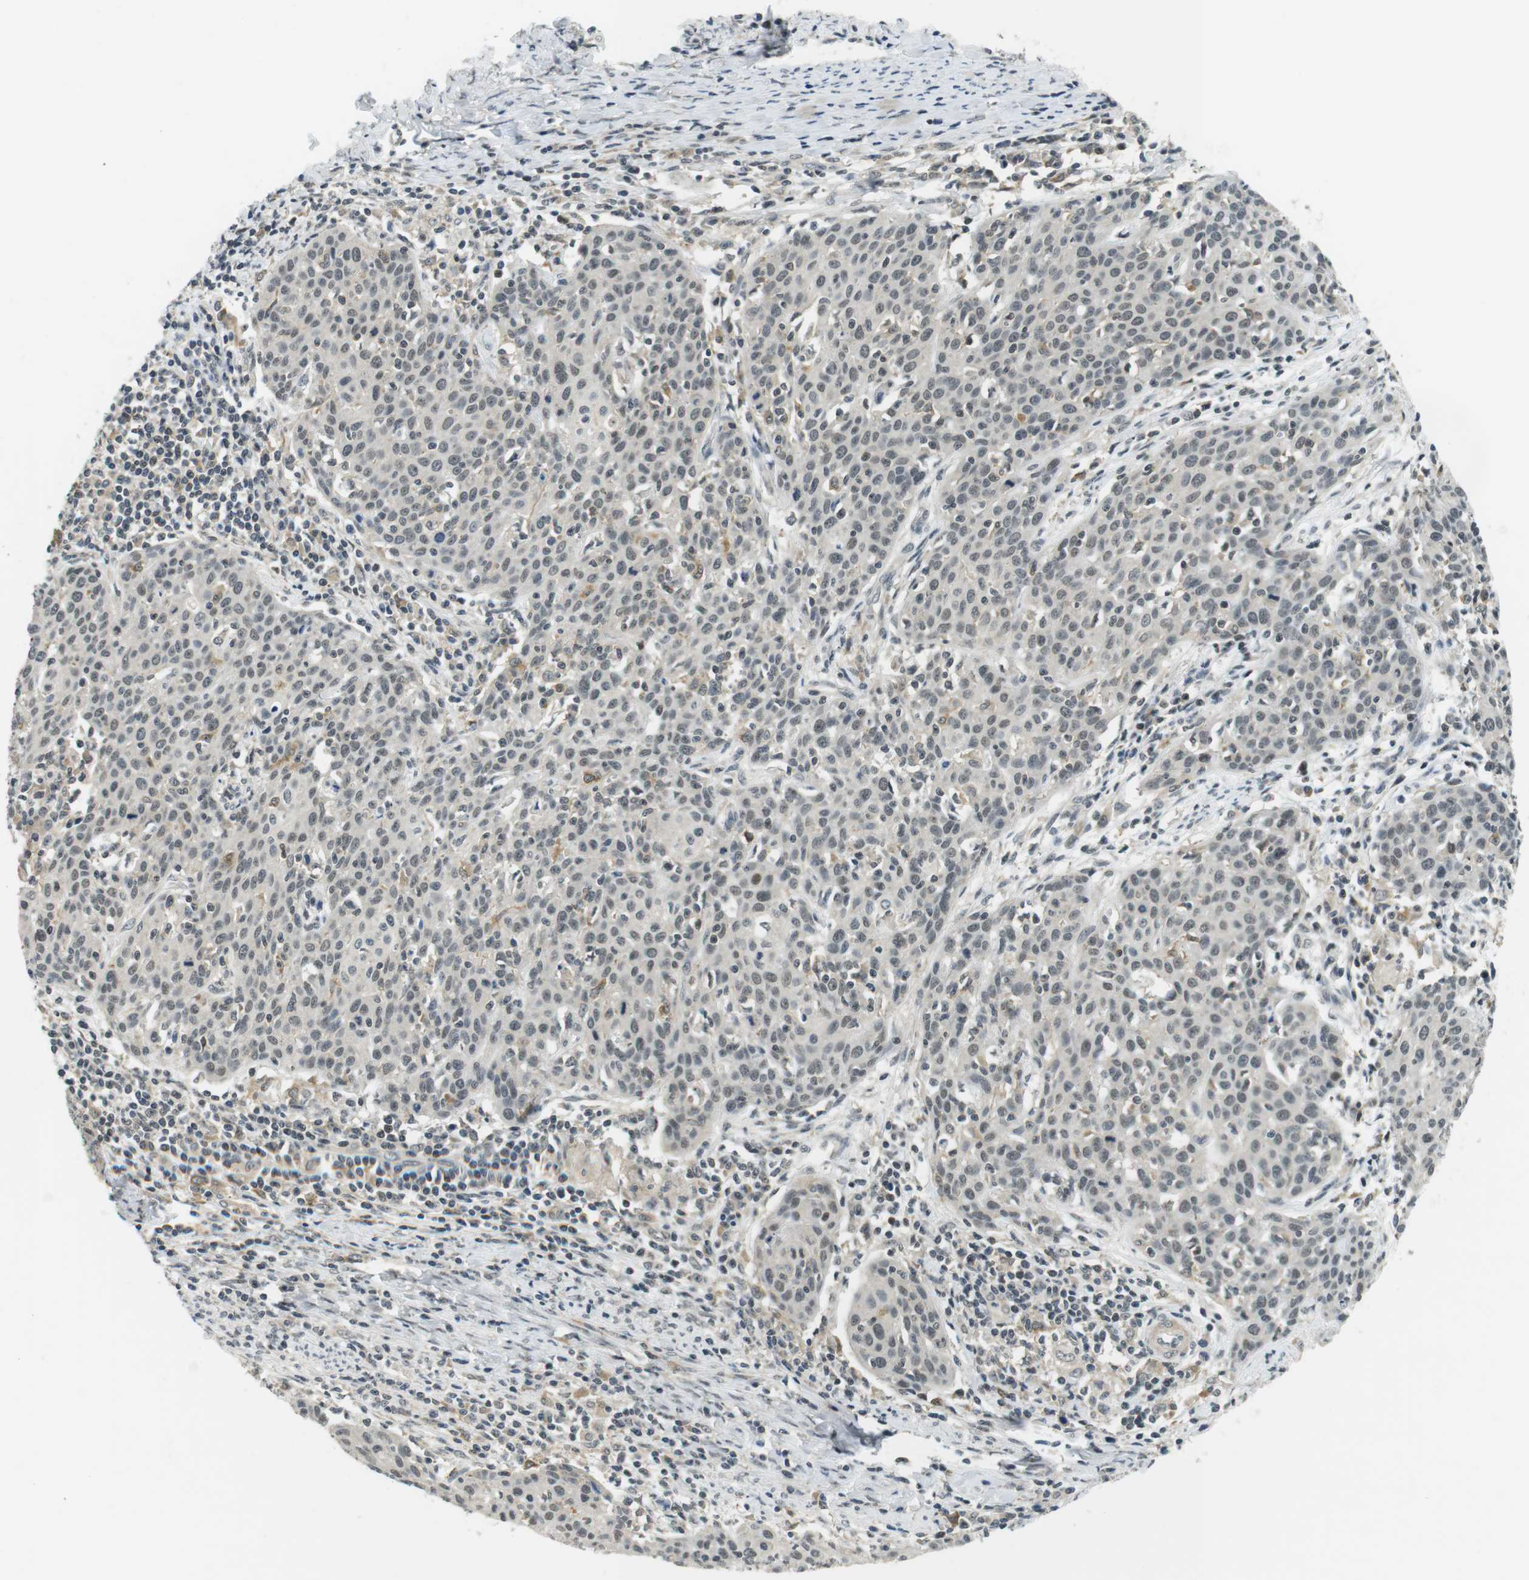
{"staining": {"intensity": "weak", "quantity": "<25%", "location": "nuclear"}, "tissue": "cervical cancer", "cell_type": "Tumor cells", "image_type": "cancer", "snomed": [{"axis": "morphology", "description": "Squamous cell carcinoma, NOS"}, {"axis": "topography", "description": "Cervix"}], "caption": "Micrograph shows no significant protein expression in tumor cells of squamous cell carcinoma (cervical).", "gene": "BRD4", "patient": {"sex": "female", "age": 38}}